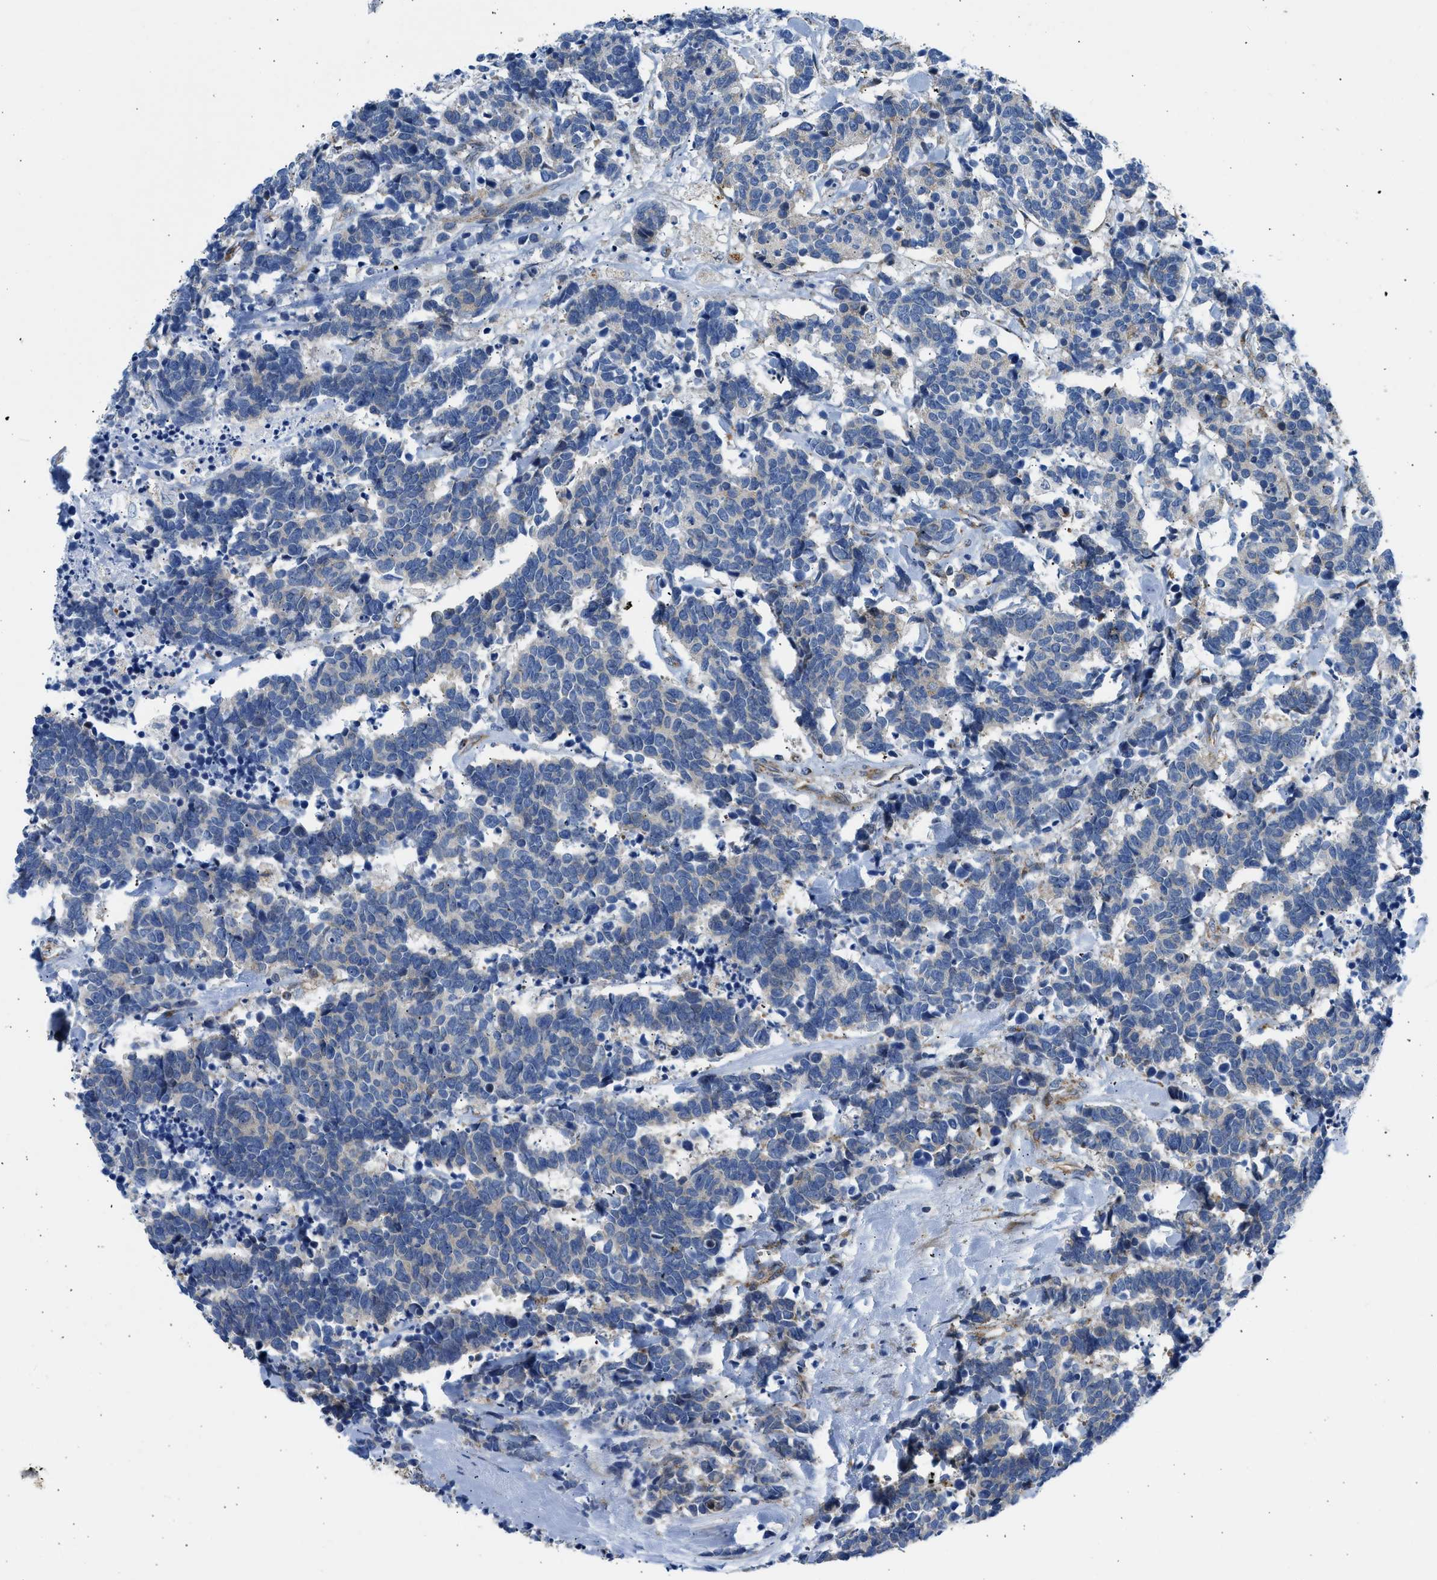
{"staining": {"intensity": "negative", "quantity": "none", "location": "none"}, "tissue": "carcinoid", "cell_type": "Tumor cells", "image_type": "cancer", "snomed": [{"axis": "morphology", "description": "Carcinoma, NOS"}, {"axis": "morphology", "description": "Carcinoid, malignant, NOS"}, {"axis": "topography", "description": "Urinary bladder"}], "caption": "Immunohistochemistry (IHC) image of human carcinoid stained for a protein (brown), which exhibits no expression in tumor cells. (Stains: DAB immunohistochemistry with hematoxylin counter stain, Microscopy: brightfield microscopy at high magnification).", "gene": "CAMKK2", "patient": {"sex": "male", "age": 57}}